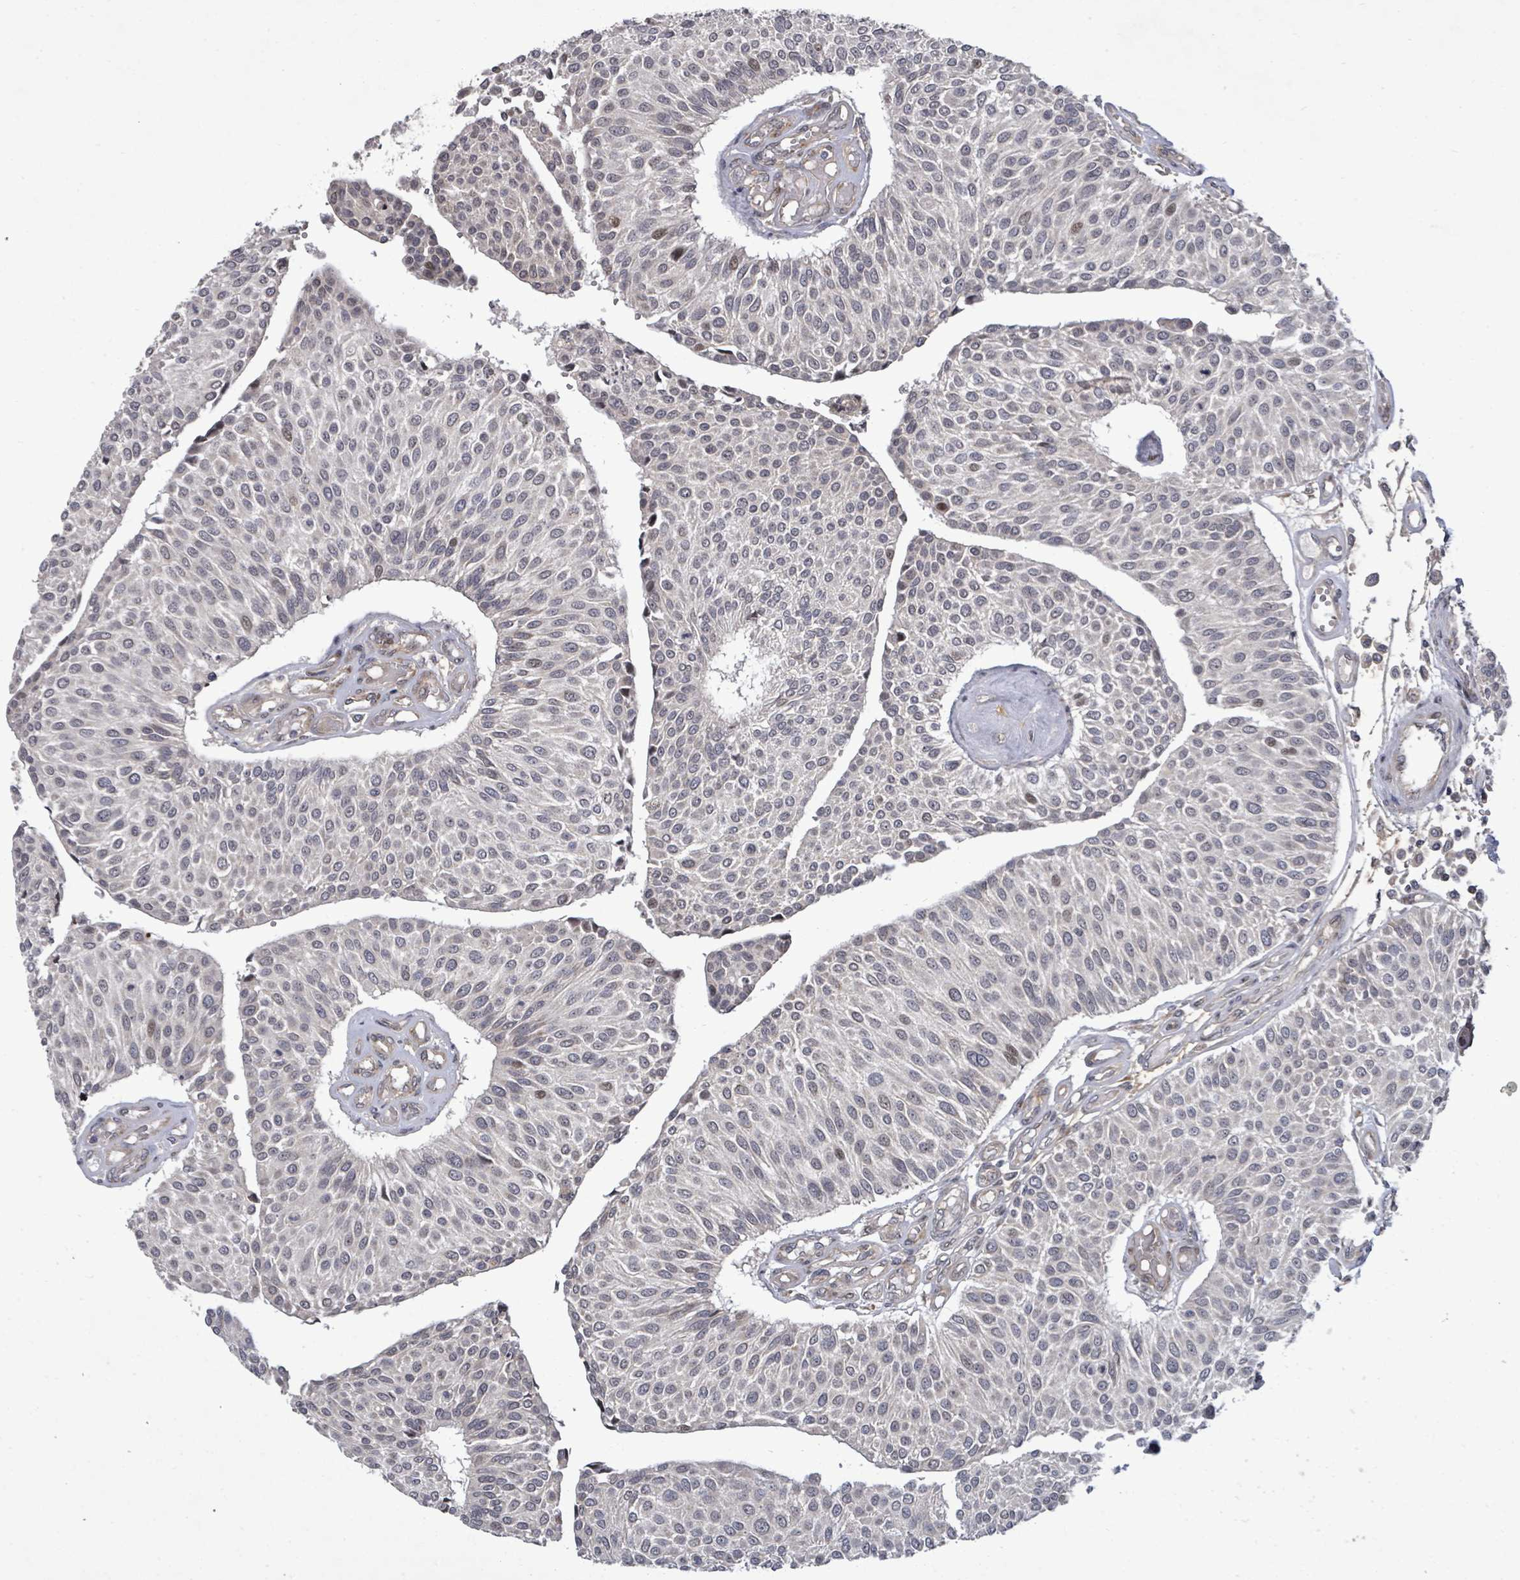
{"staining": {"intensity": "weak", "quantity": "<25%", "location": "nuclear"}, "tissue": "urothelial cancer", "cell_type": "Tumor cells", "image_type": "cancer", "snomed": [{"axis": "morphology", "description": "Urothelial carcinoma, NOS"}, {"axis": "topography", "description": "Urinary bladder"}], "caption": "DAB immunohistochemical staining of urothelial cancer demonstrates no significant expression in tumor cells.", "gene": "KRTAP27-1", "patient": {"sex": "male", "age": 55}}